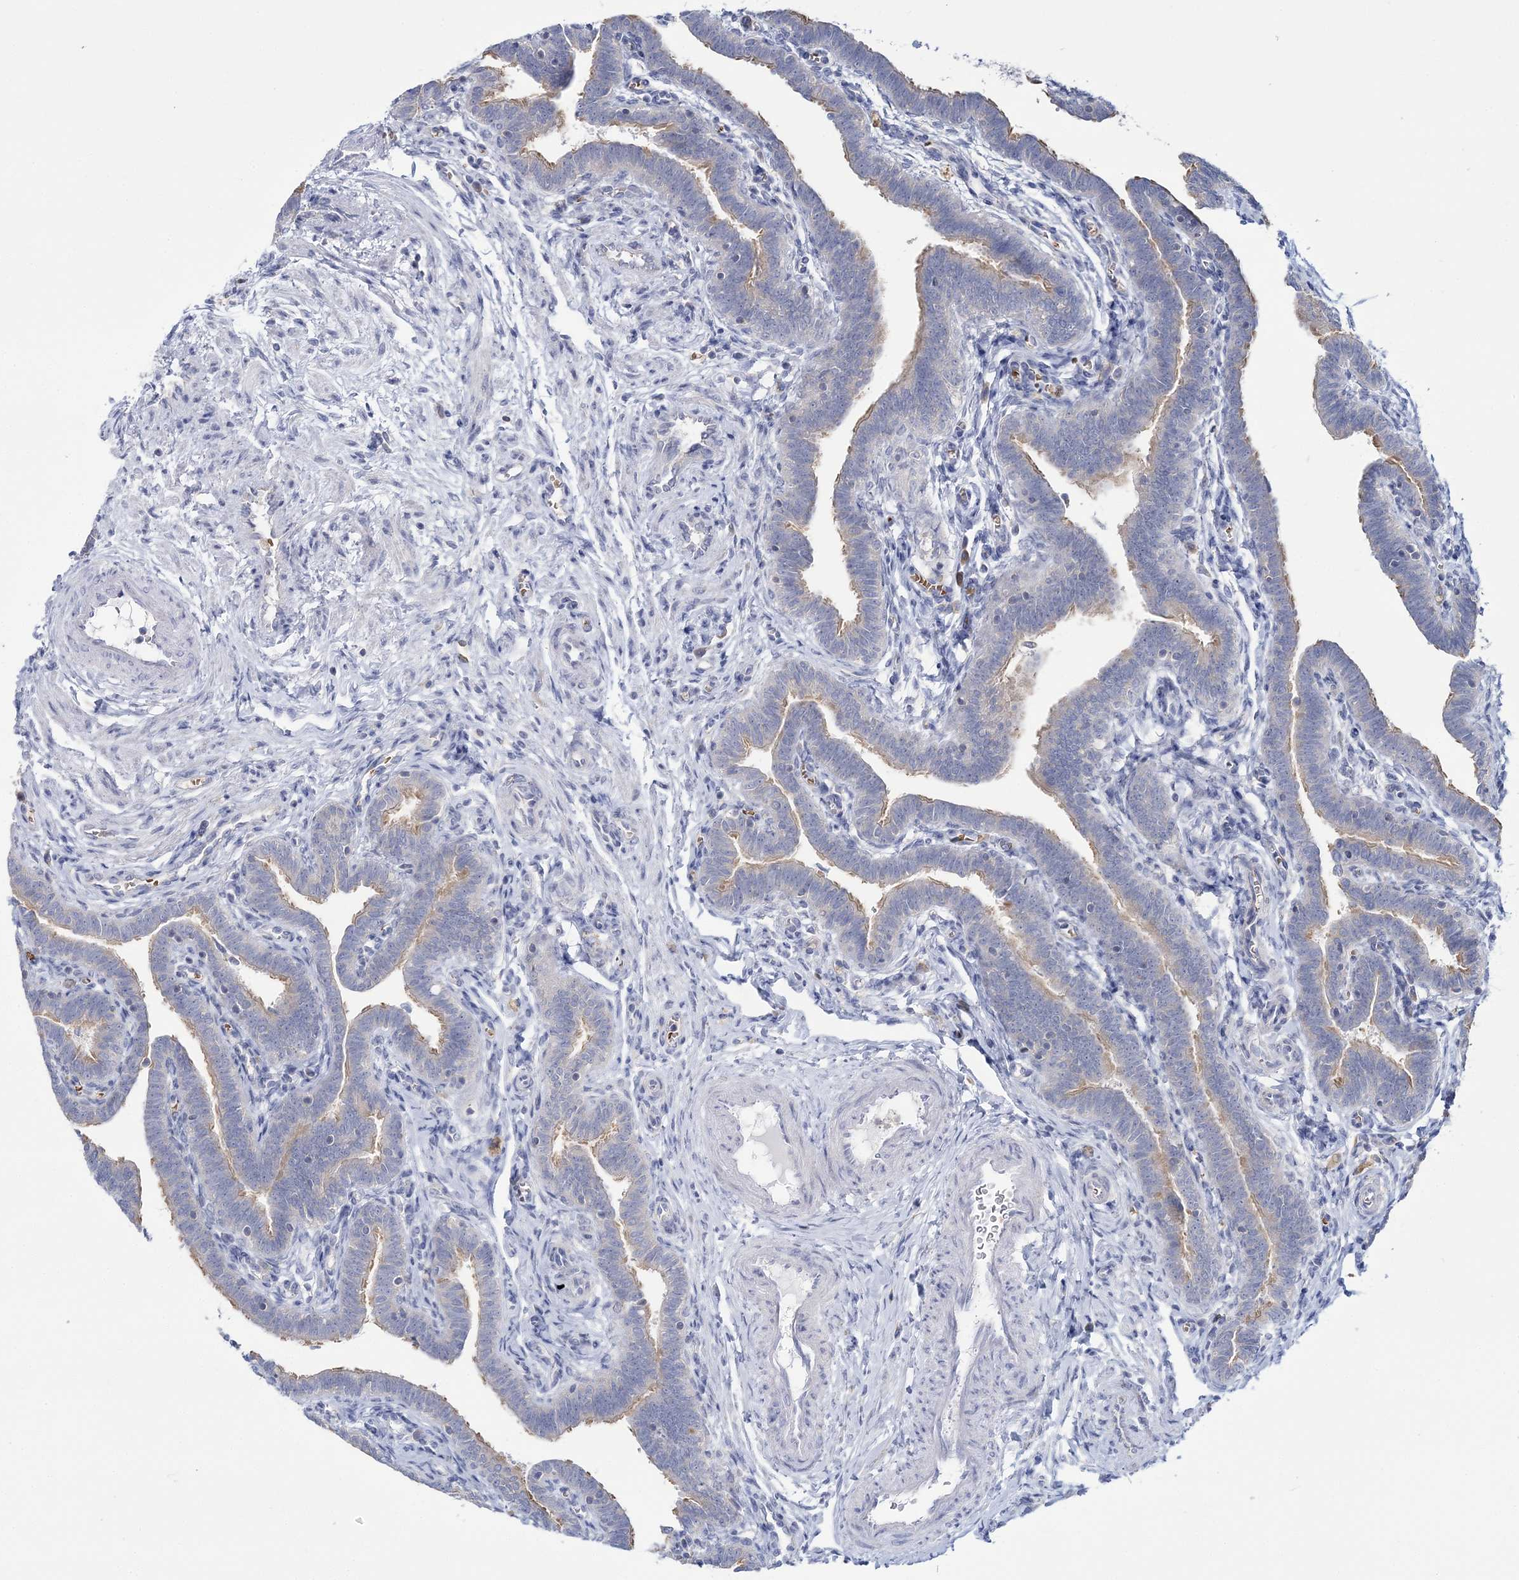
{"staining": {"intensity": "weak", "quantity": "25%-75%", "location": "cytoplasmic/membranous"}, "tissue": "fallopian tube", "cell_type": "Glandular cells", "image_type": "normal", "snomed": [{"axis": "morphology", "description": "Normal tissue, NOS"}, {"axis": "topography", "description": "Fallopian tube"}], "caption": "The histopathology image shows a brown stain indicating the presence of a protein in the cytoplasmic/membranous of glandular cells in fallopian tube. The protein of interest is shown in brown color, while the nuclei are stained blue.", "gene": "ATP11B", "patient": {"sex": "female", "age": 36}}